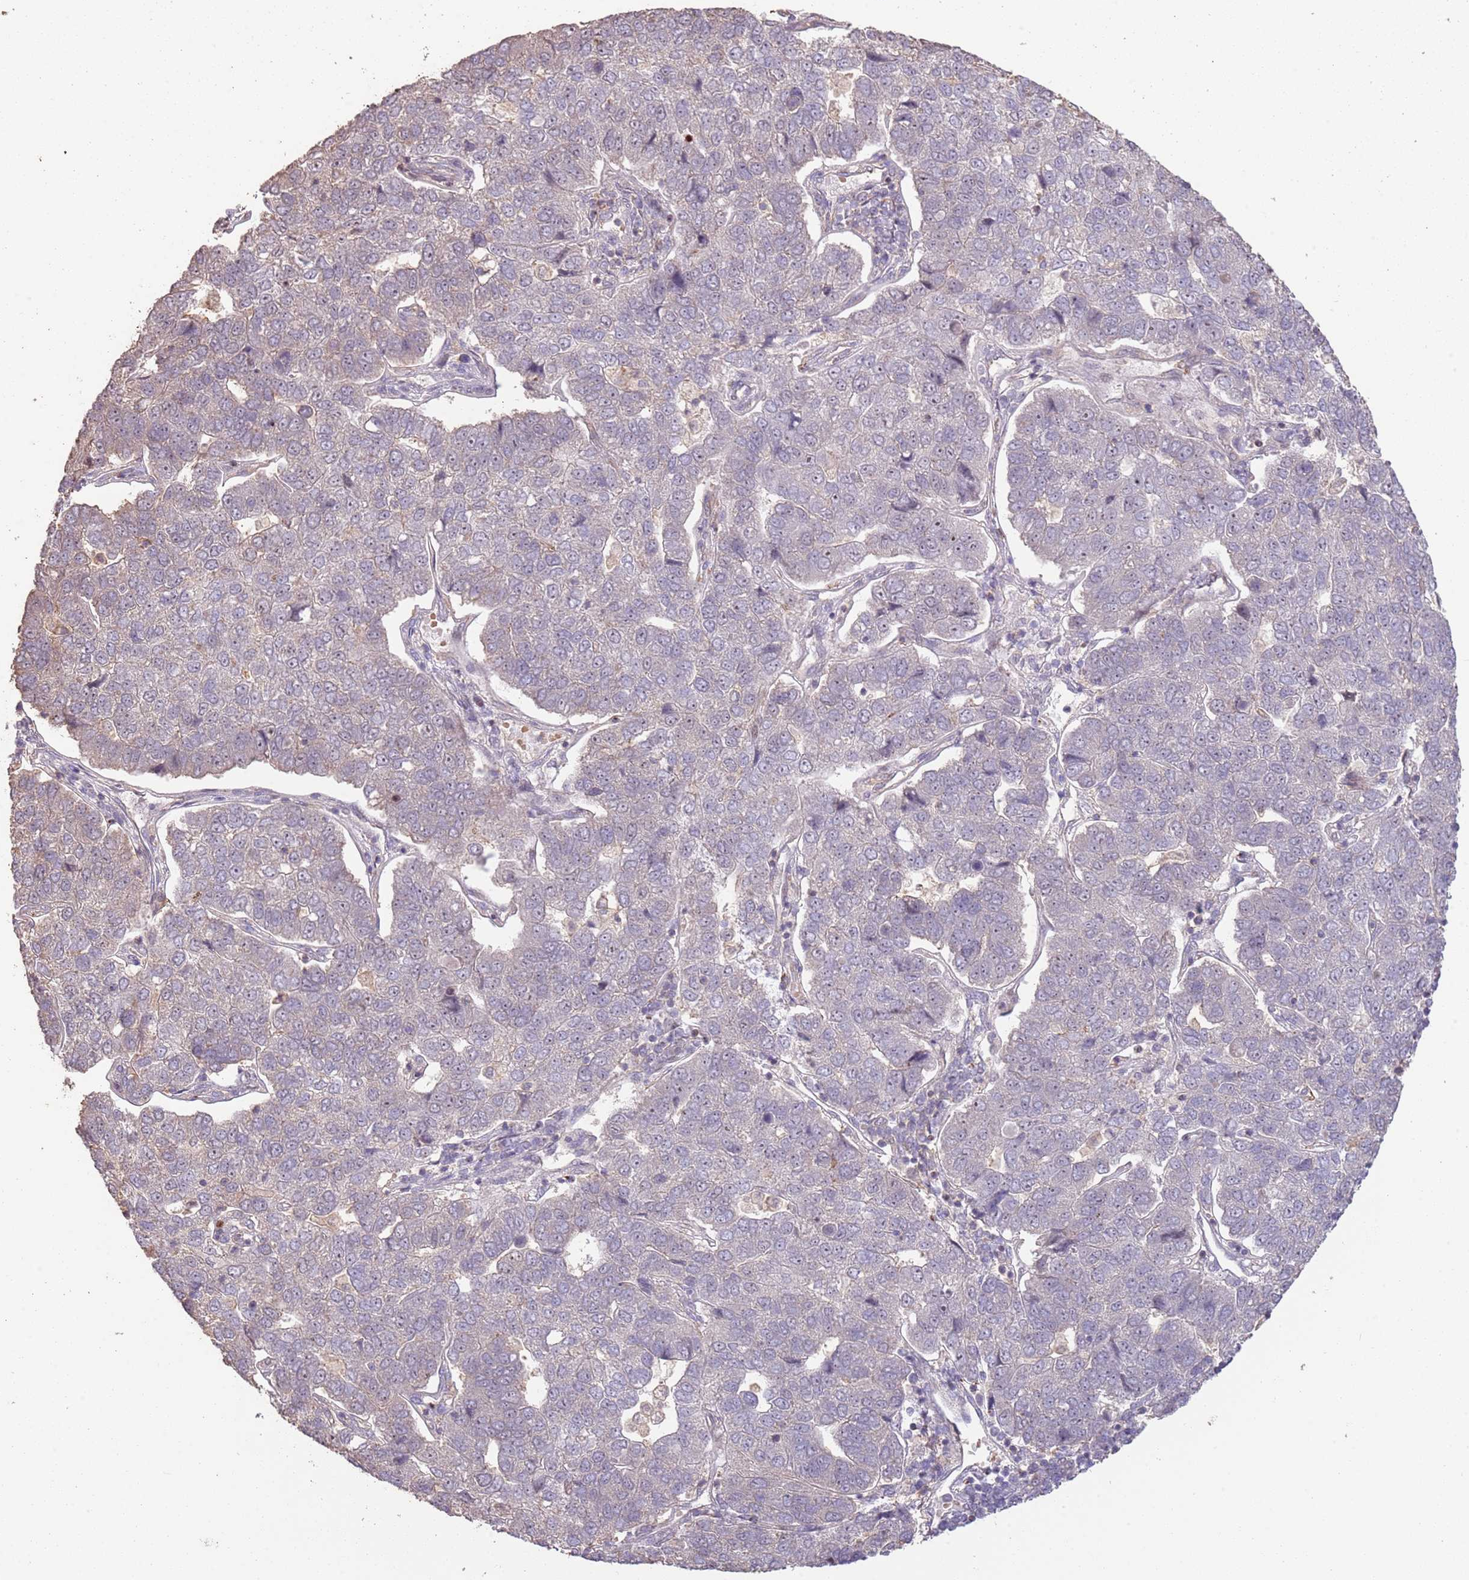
{"staining": {"intensity": "negative", "quantity": "none", "location": "none"}, "tissue": "pancreatic cancer", "cell_type": "Tumor cells", "image_type": "cancer", "snomed": [{"axis": "morphology", "description": "Adenocarcinoma, NOS"}, {"axis": "topography", "description": "Pancreas"}], "caption": "Pancreatic adenocarcinoma was stained to show a protein in brown. There is no significant staining in tumor cells.", "gene": "ADTRP", "patient": {"sex": "female", "age": 61}}